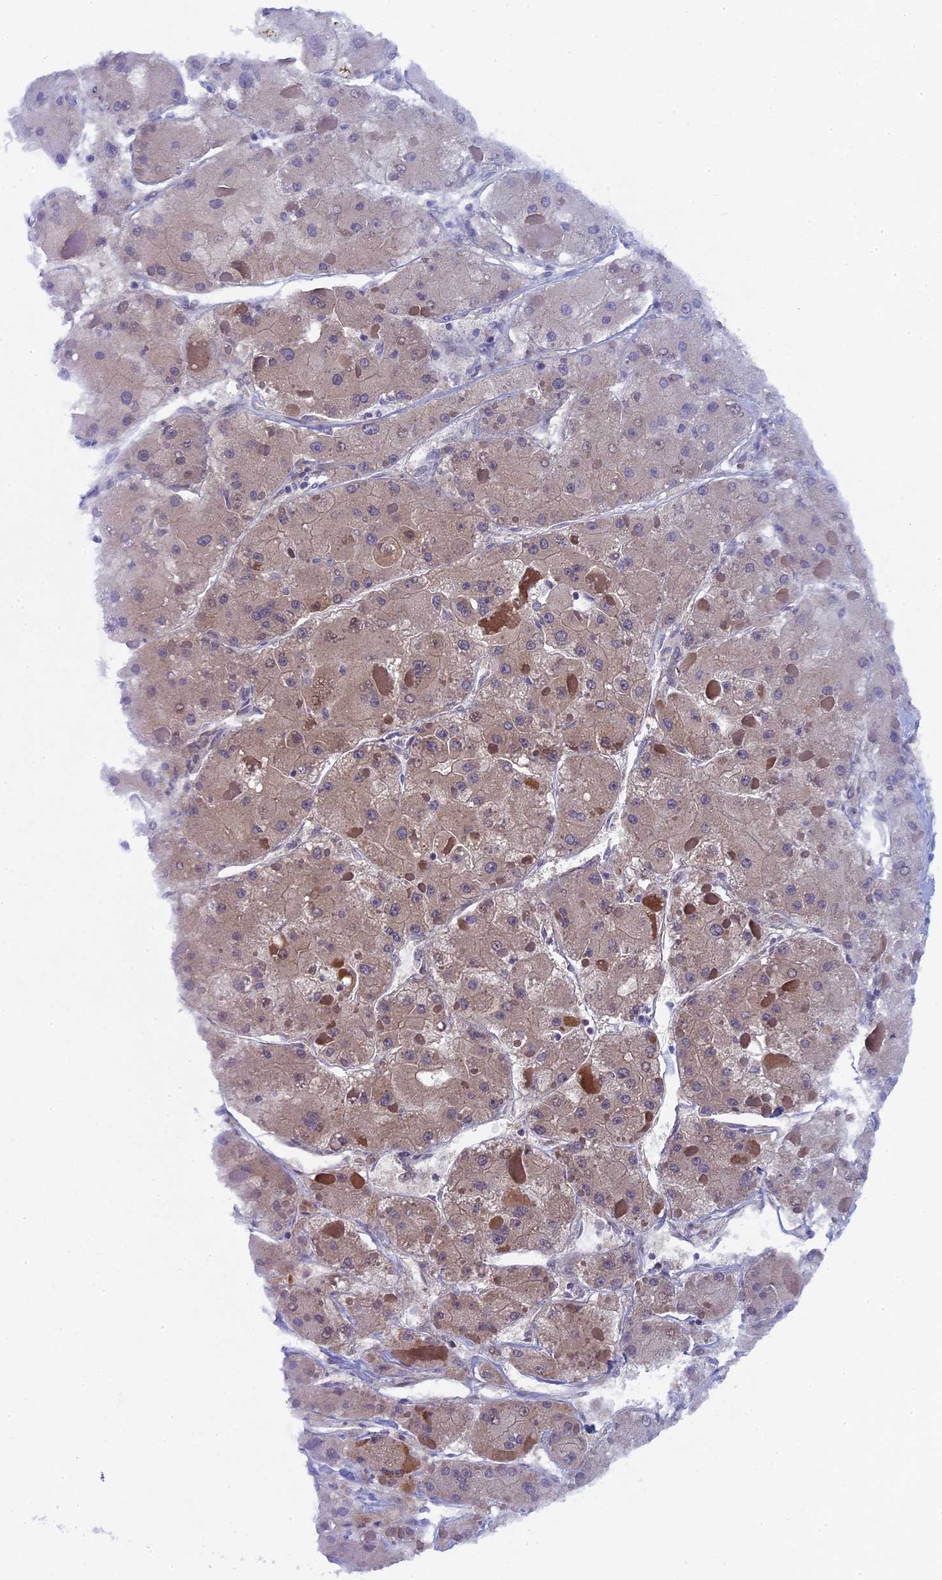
{"staining": {"intensity": "weak", "quantity": ">75%", "location": "cytoplasmic/membranous"}, "tissue": "liver cancer", "cell_type": "Tumor cells", "image_type": "cancer", "snomed": [{"axis": "morphology", "description": "Carcinoma, Hepatocellular, NOS"}, {"axis": "topography", "description": "Liver"}], "caption": "About >75% of tumor cells in liver cancer (hepatocellular carcinoma) display weak cytoplasmic/membranous protein staining as visualized by brown immunohistochemical staining.", "gene": "DIXDC1", "patient": {"sex": "female", "age": 73}}